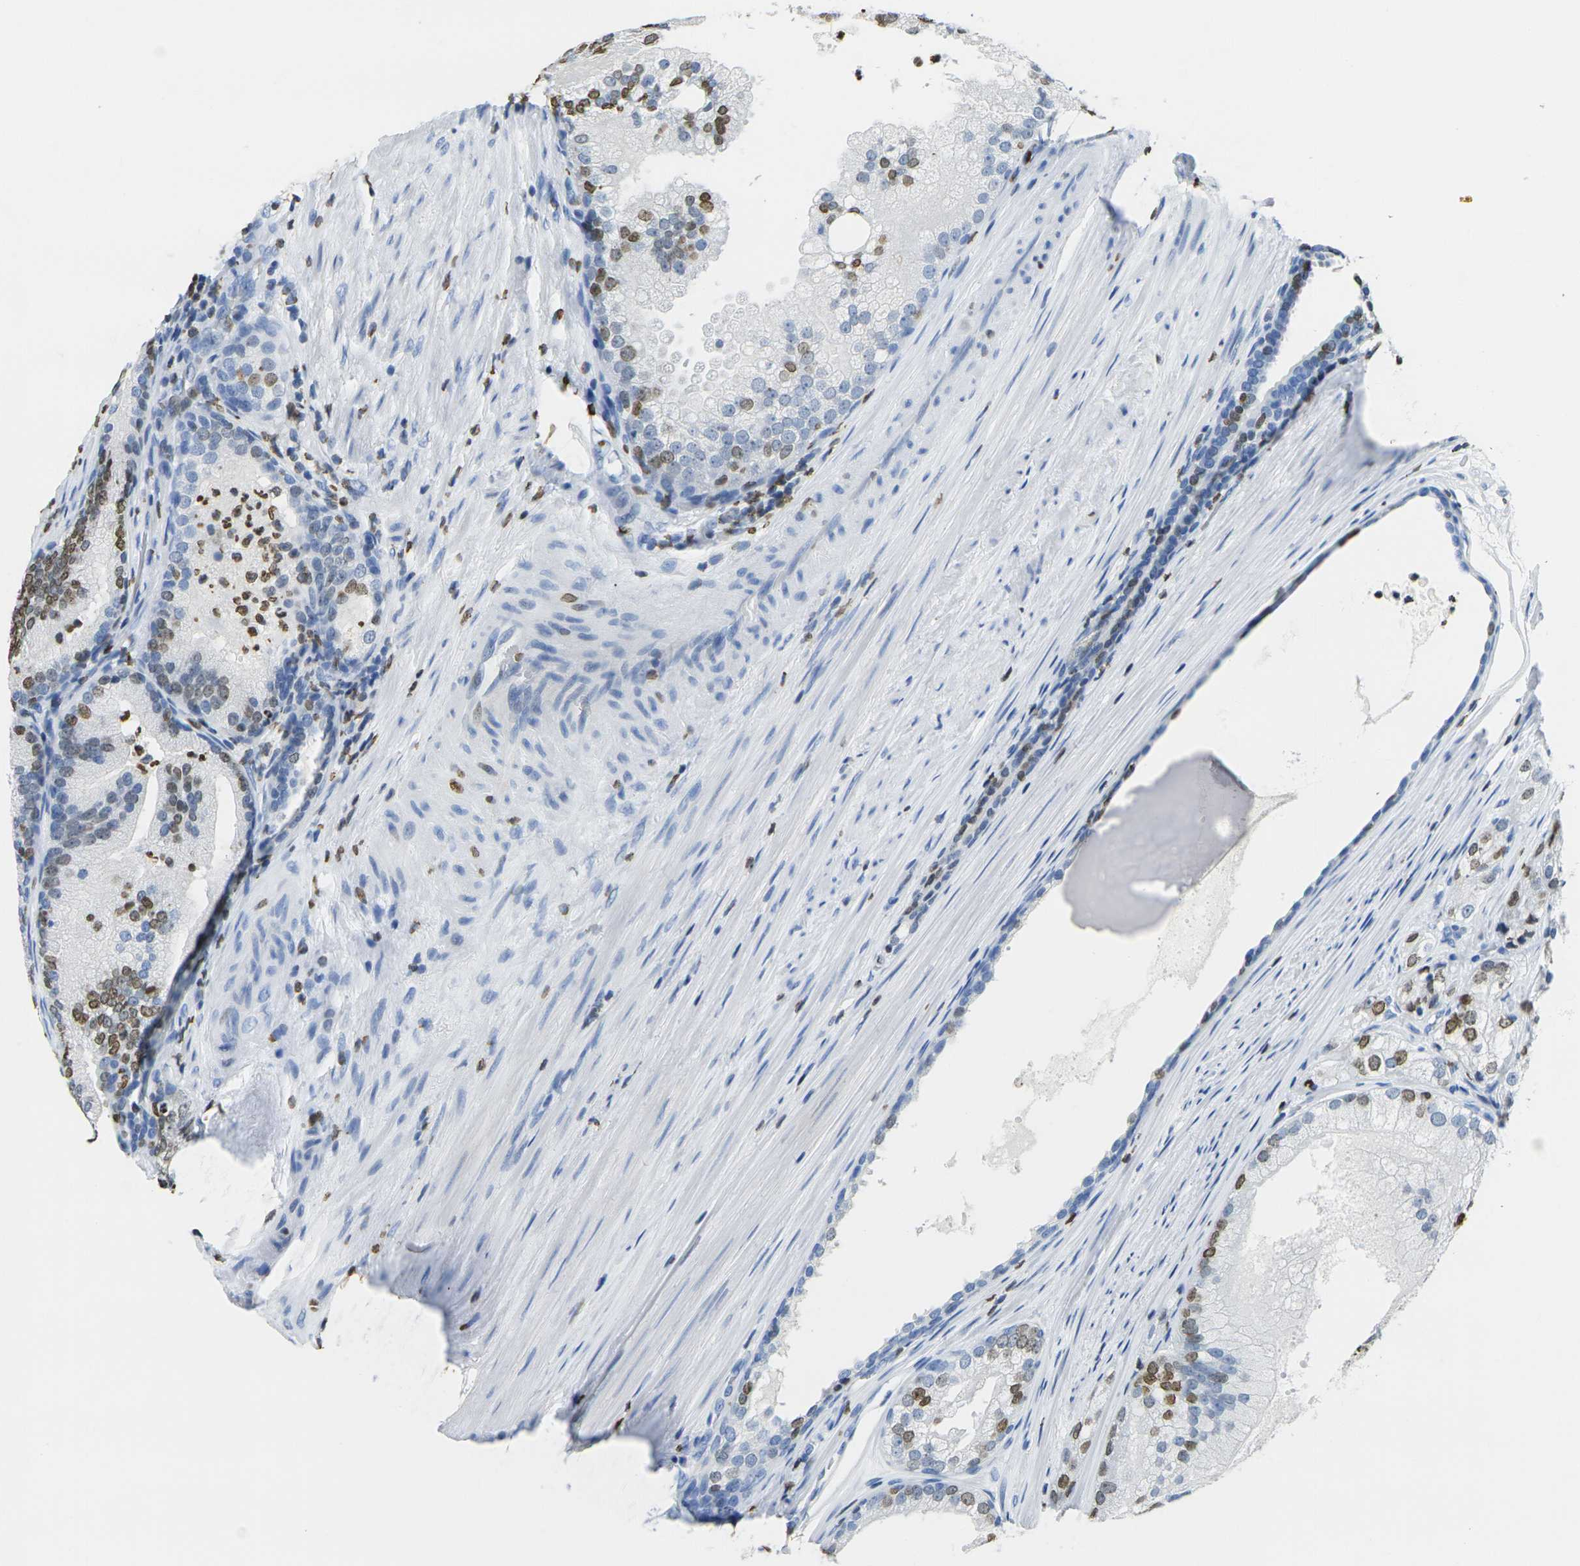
{"staining": {"intensity": "strong", "quantity": "25%-75%", "location": "nuclear"}, "tissue": "prostate cancer", "cell_type": "Tumor cells", "image_type": "cancer", "snomed": [{"axis": "morphology", "description": "Adenocarcinoma, Low grade"}, {"axis": "topography", "description": "Prostate"}], "caption": "High-magnification brightfield microscopy of prostate adenocarcinoma (low-grade) stained with DAB (3,3'-diaminobenzidine) (brown) and counterstained with hematoxylin (blue). tumor cells exhibit strong nuclear staining is appreciated in about25%-75% of cells.", "gene": "DRAXIN", "patient": {"sex": "male", "age": 69}}